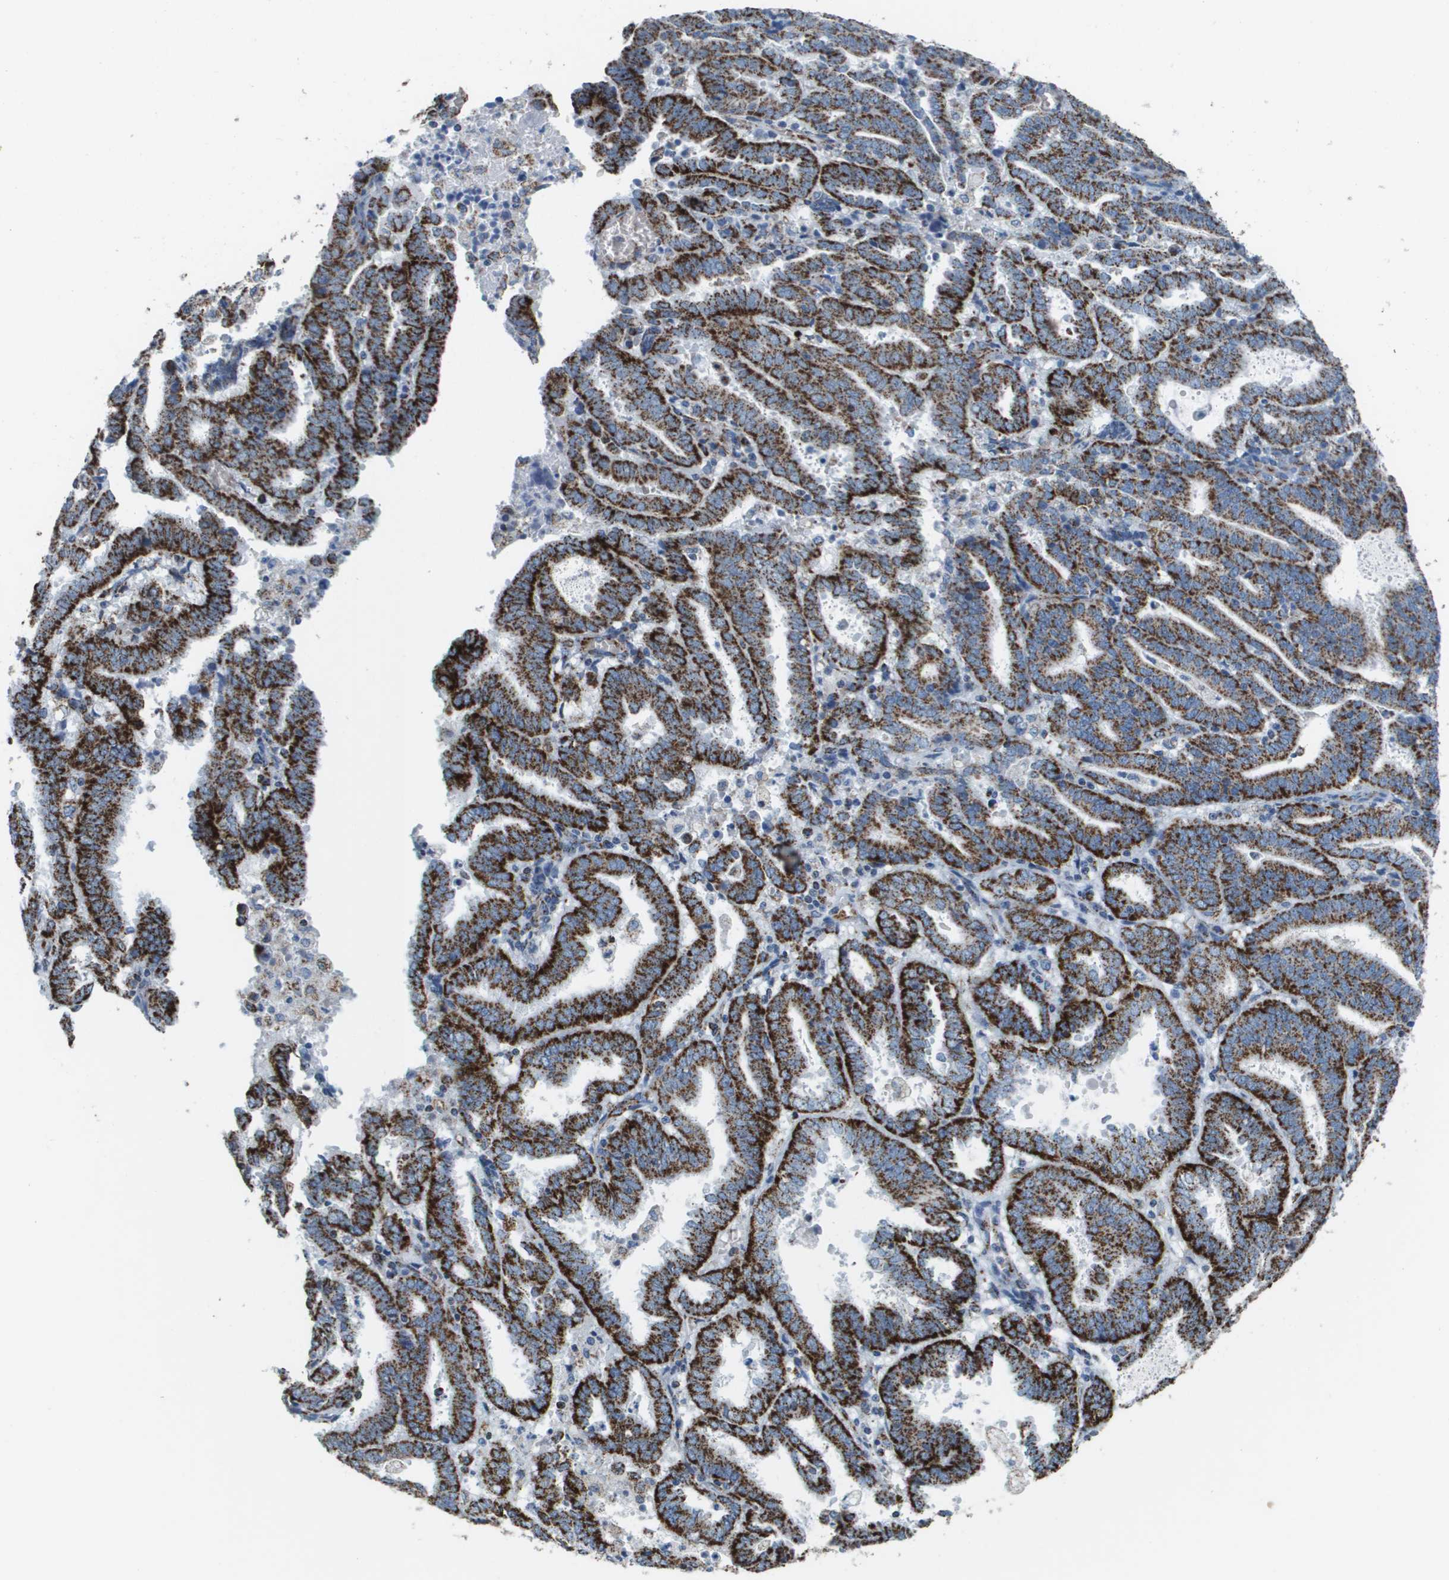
{"staining": {"intensity": "strong", "quantity": ">75%", "location": "cytoplasmic/membranous"}, "tissue": "endometrial cancer", "cell_type": "Tumor cells", "image_type": "cancer", "snomed": [{"axis": "morphology", "description": "Adenocarcinoma, NOS"}, {"axis": "topography", "description": "Uterus"}], "caption": "Endometrial adenocarcinoma tissue displays strong cytoplasmic/membranous expression in about >75% of tumor cells", "gene": "ATP5F1B", "patient": {"sex": "female", "age": 83}}